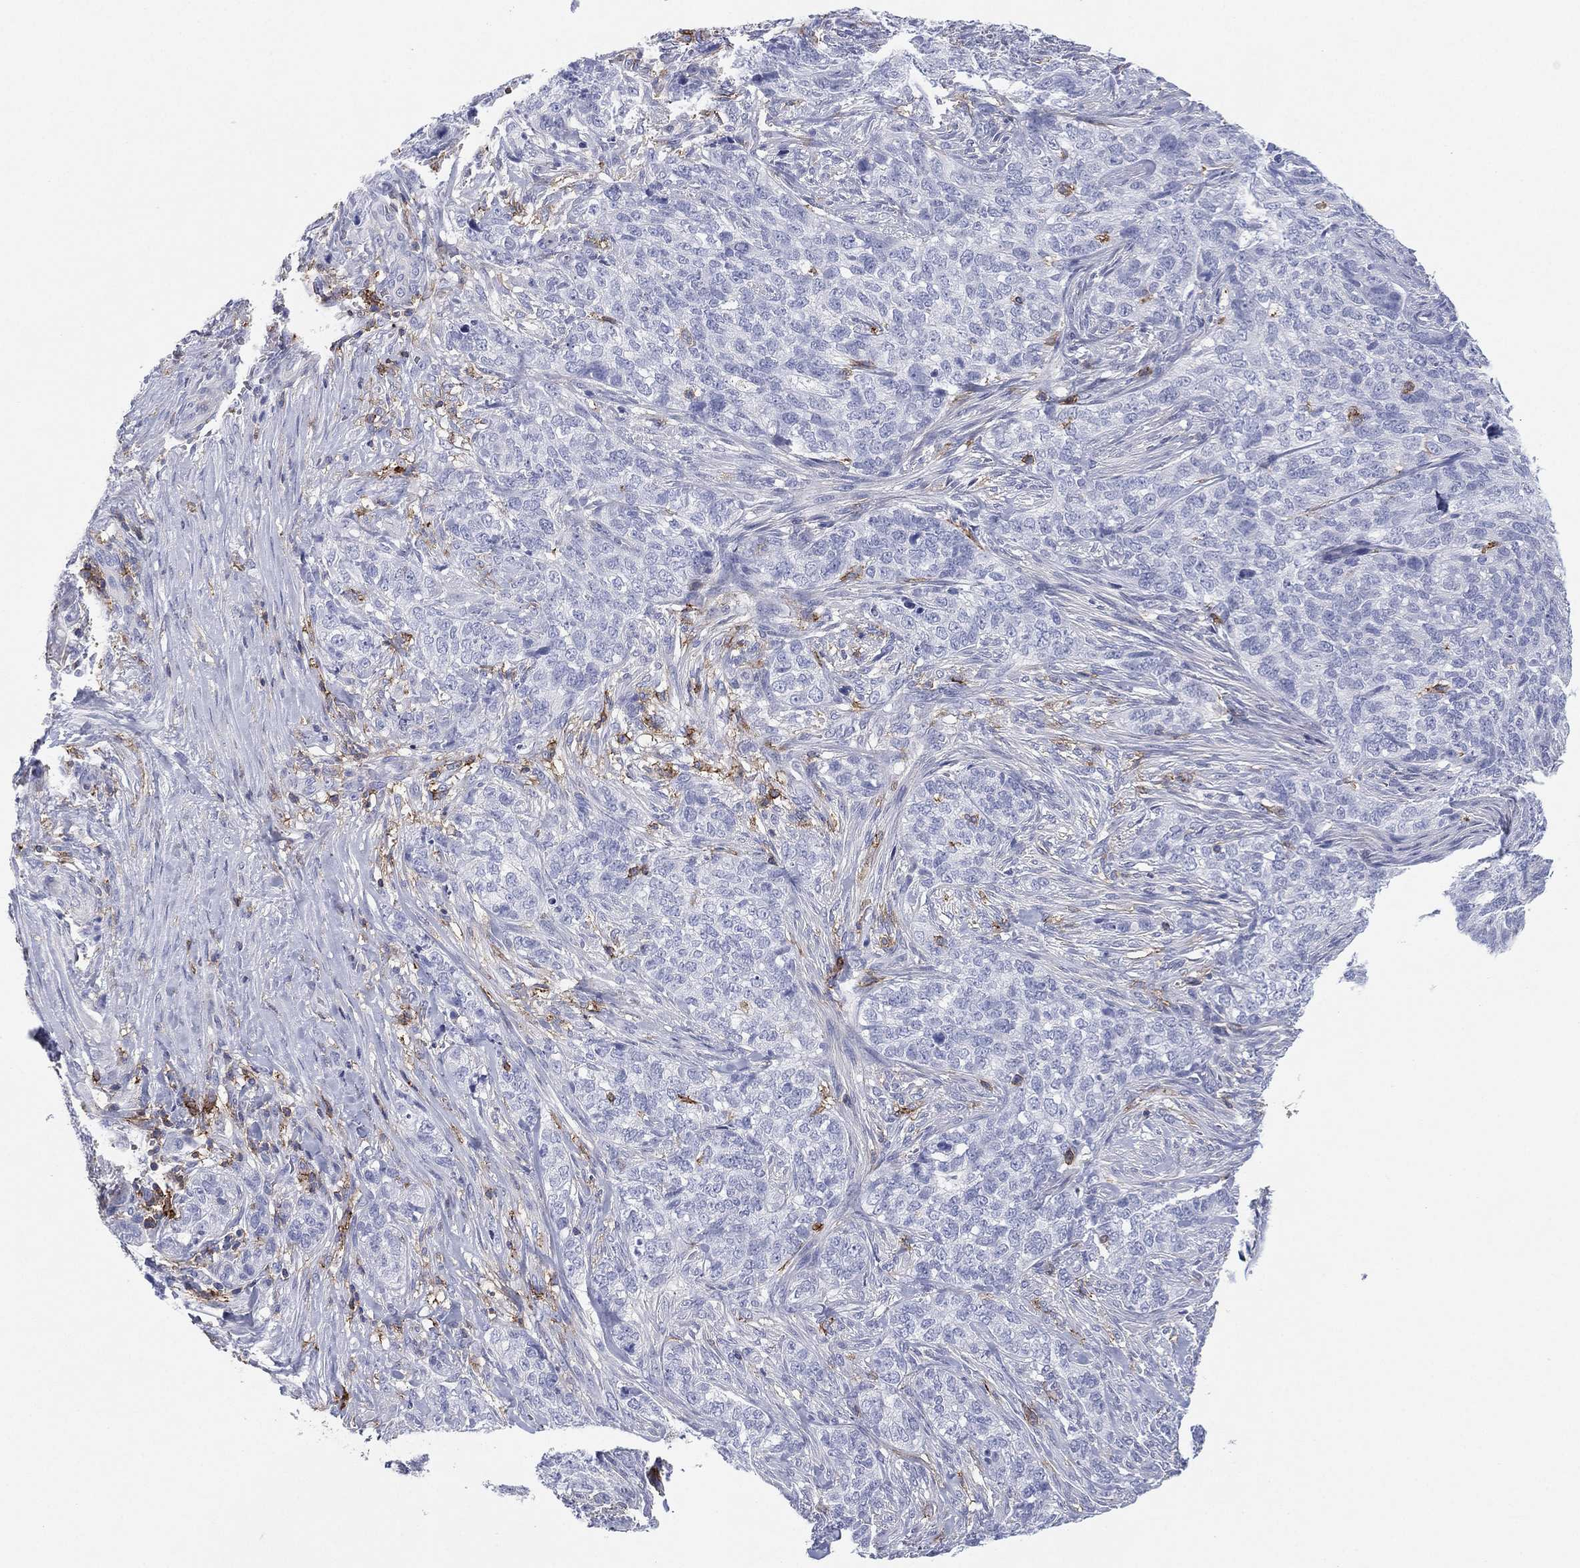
{"staining": {"intensity": "negative", "quantity": "none", "location": "none"}, "tissue": "skin cancer", "cell_type": "Tumor cells", "image_type": "cancer", "snomed": [{"axis": "morphology", "description": "Basal cell carcinoma"}, {"axis": "topography", "description": "Skin"}], "caption": "A micrograph of basal cell carcinoma (skin) stained for a protein exhibits no brown staining in tumor cells.", "gene": "SELPLG", "patient": {"sex": "female", "age": 69}}